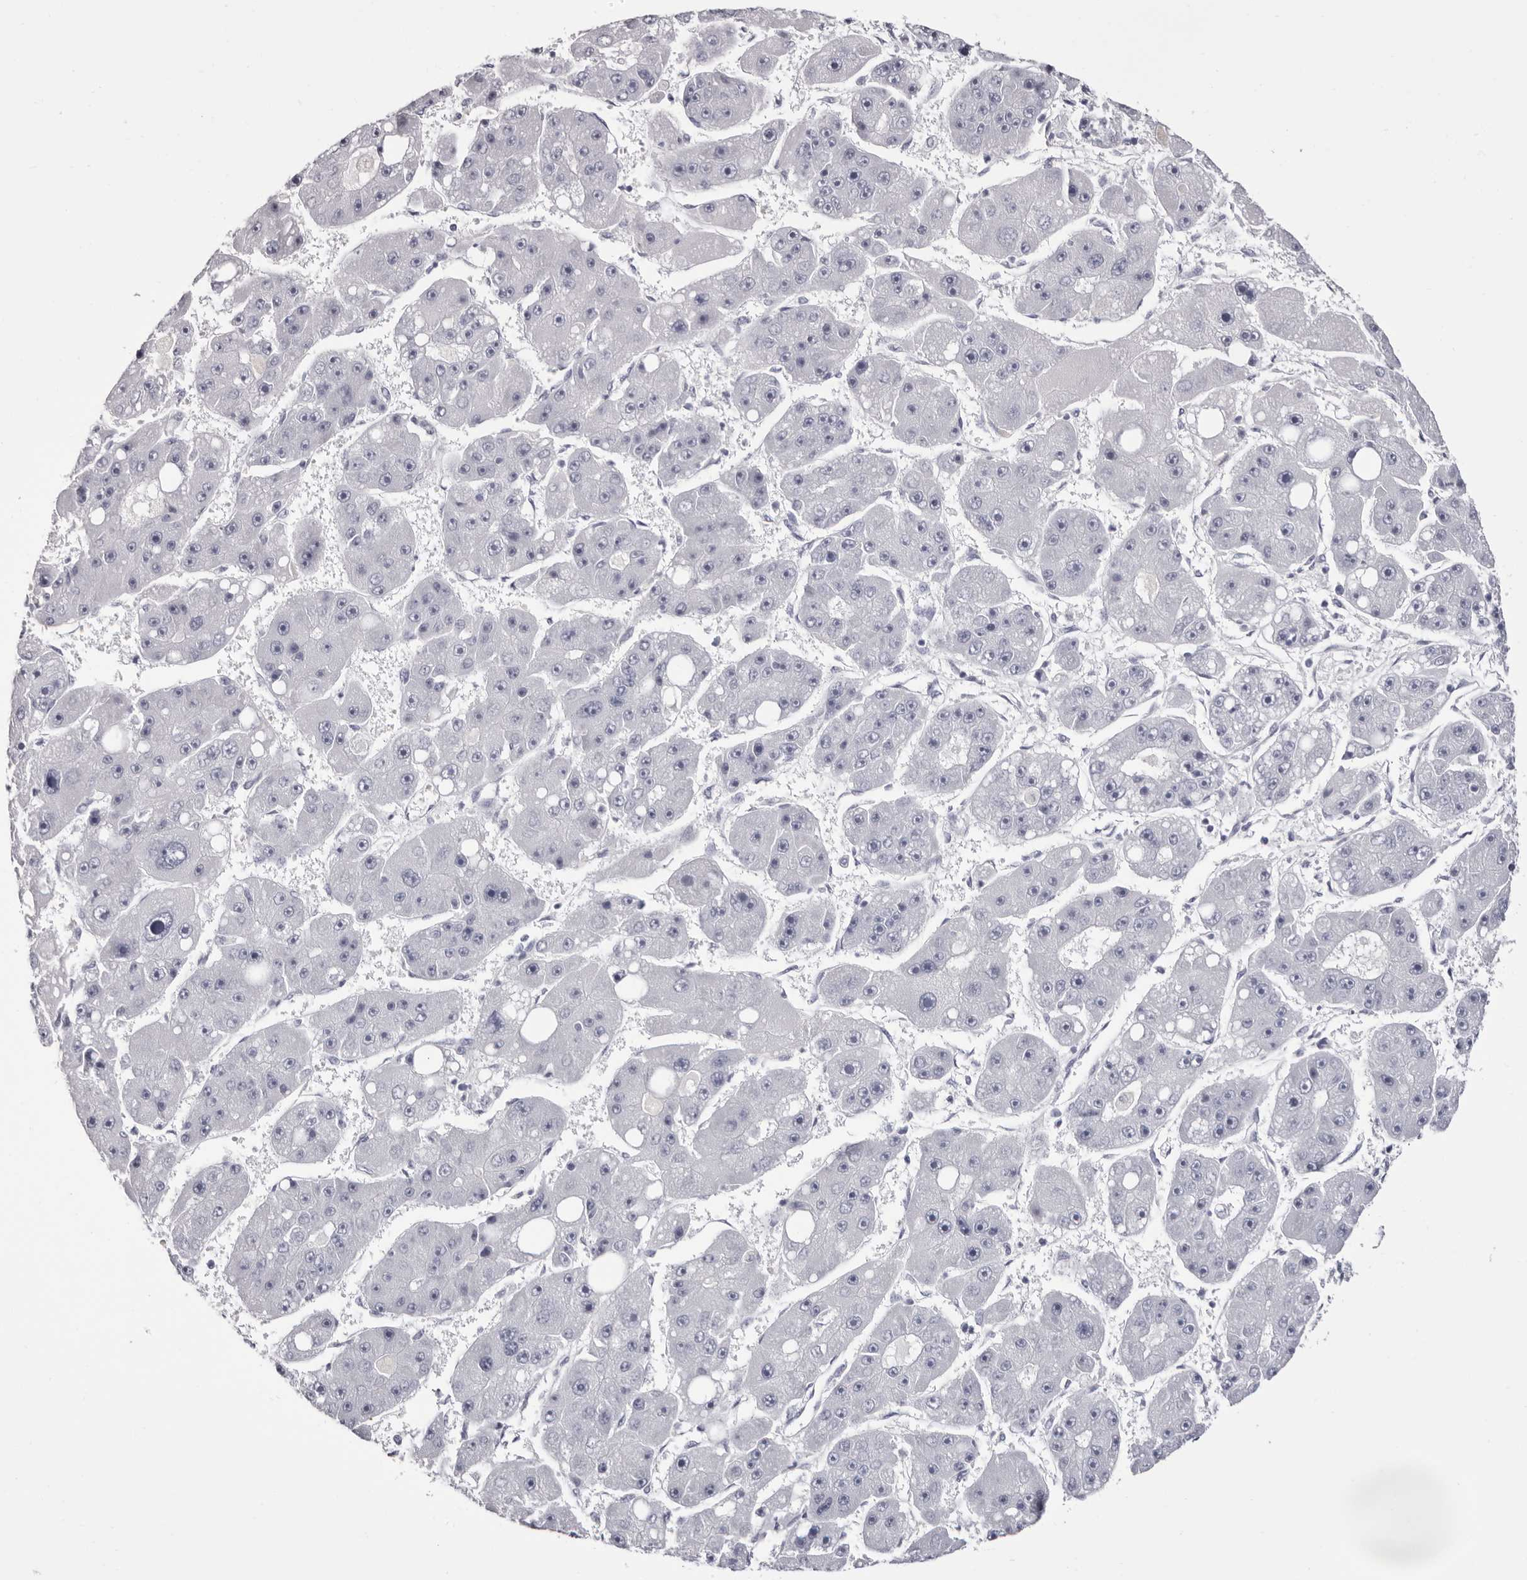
{"staining": {"intensity": "negative", "quantity": "none", "location": "none"}, "tissue": "liver cancer", "cell_type": "Tumor cells", "image_type": "cancer", "snomed": [{"axis": "morphology", "description": "Carcinoma, Hepatocellular, NOS"}, {"axis": "topography", "description": "Liver"}], "caption": "Tumor cells are negative for brown protein staining in hepatocellular carcinoma (liver). Brightfield microscopy of immunohistochemistry (IHC) stained with DAB (3,3'-diaminobenzidine) (brown) and hematoxylin (blue), captured at high magnification.", "gene": "LPO", "patient": {"sex": "female", "age": 61}}